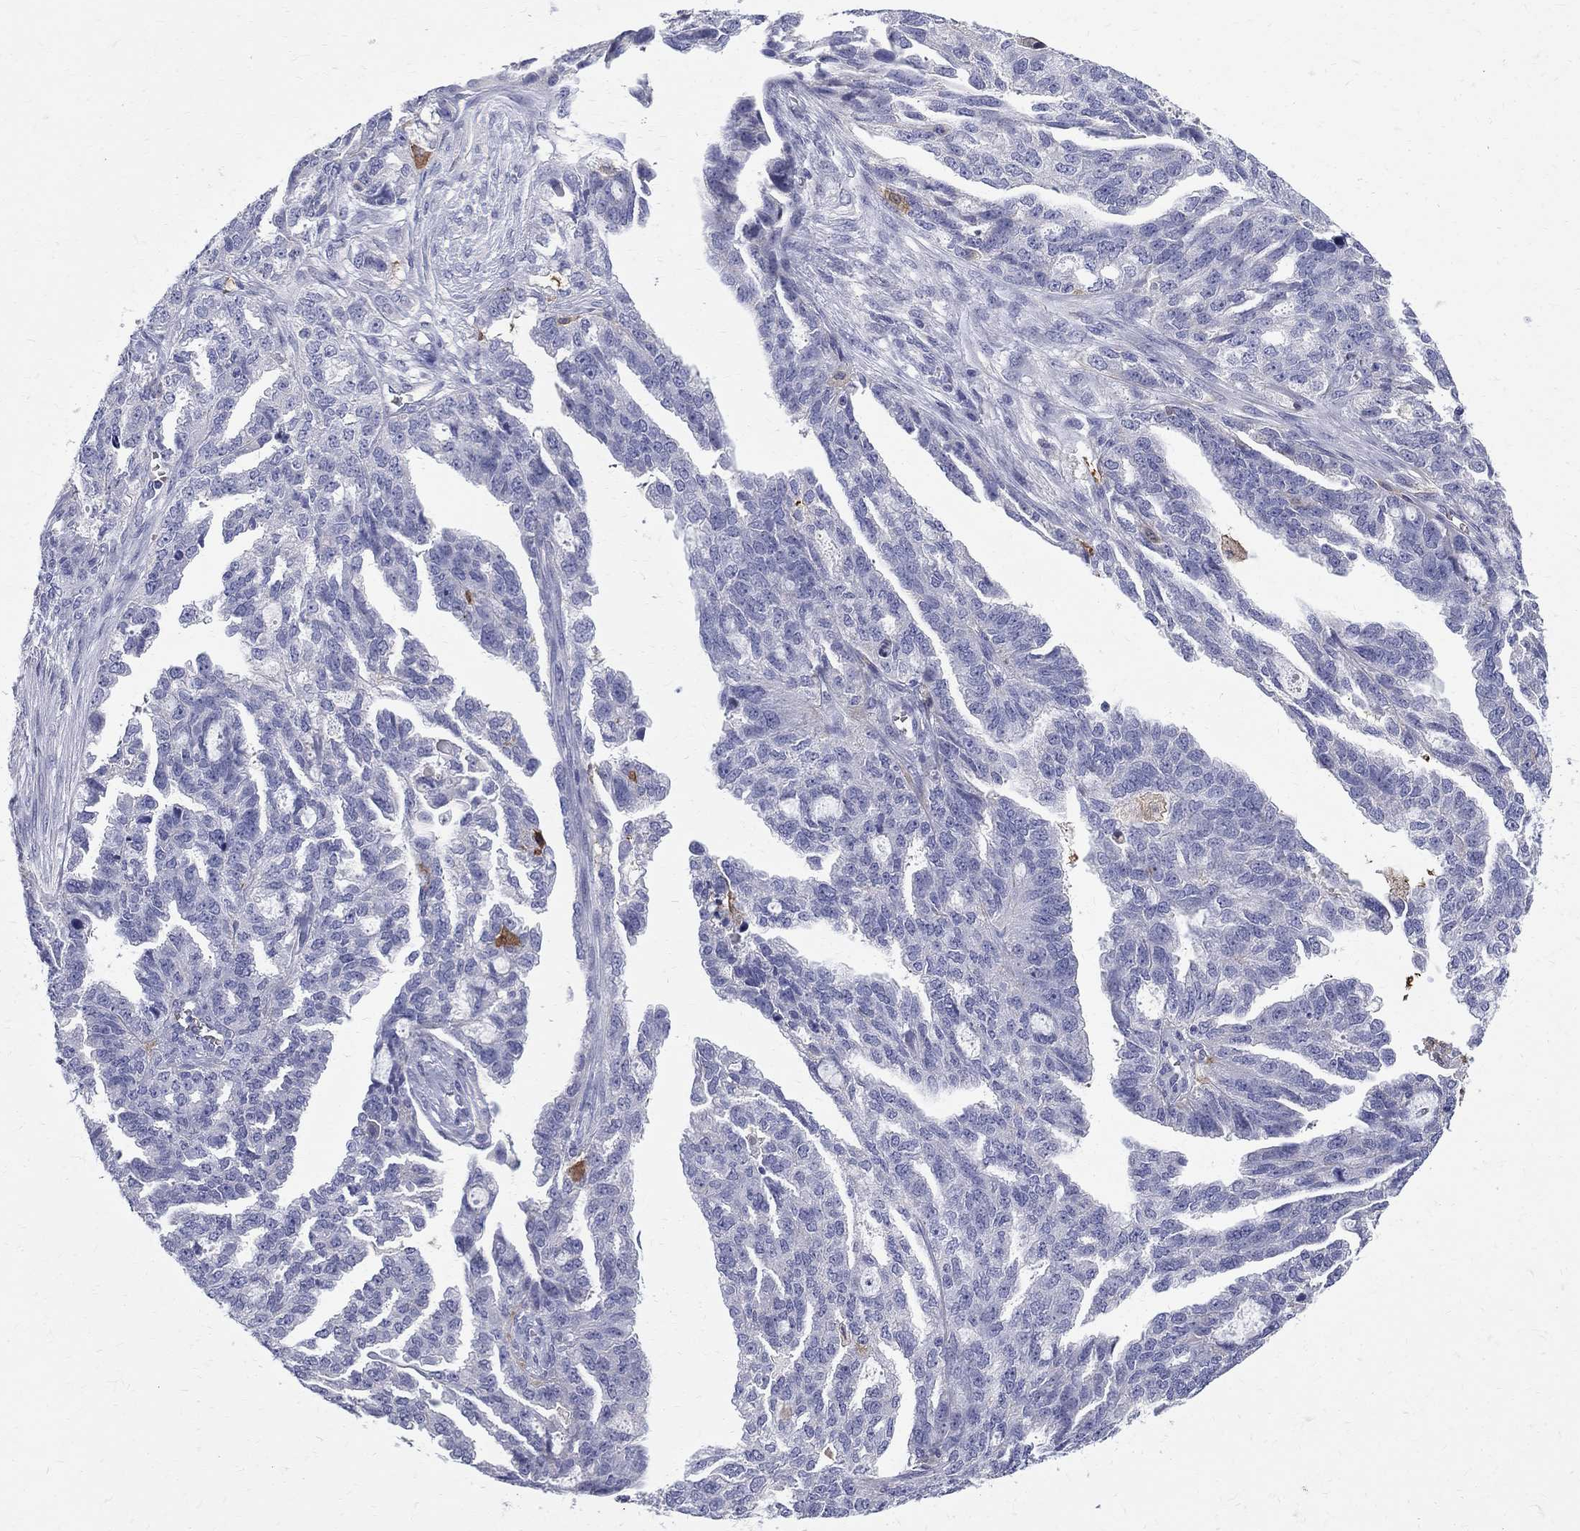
{"staining": {"intensity": "negative", "quantity": "none", "location": "none"}, "tissue": "ovarian cancer", "cell_type": "Tumor cells", "image_type": "cancer", "snomed": [{"axis": "morphology", "description": "Cystadenocarcinoma, serous, NOS"}, {"axis": "topography", "description": "Ovary"}], "caption": "Tumor cells show no significant protein positivity in ovarian cancer.", "gene": "AGER", "patient": {"sex": "female", "age": 51}}